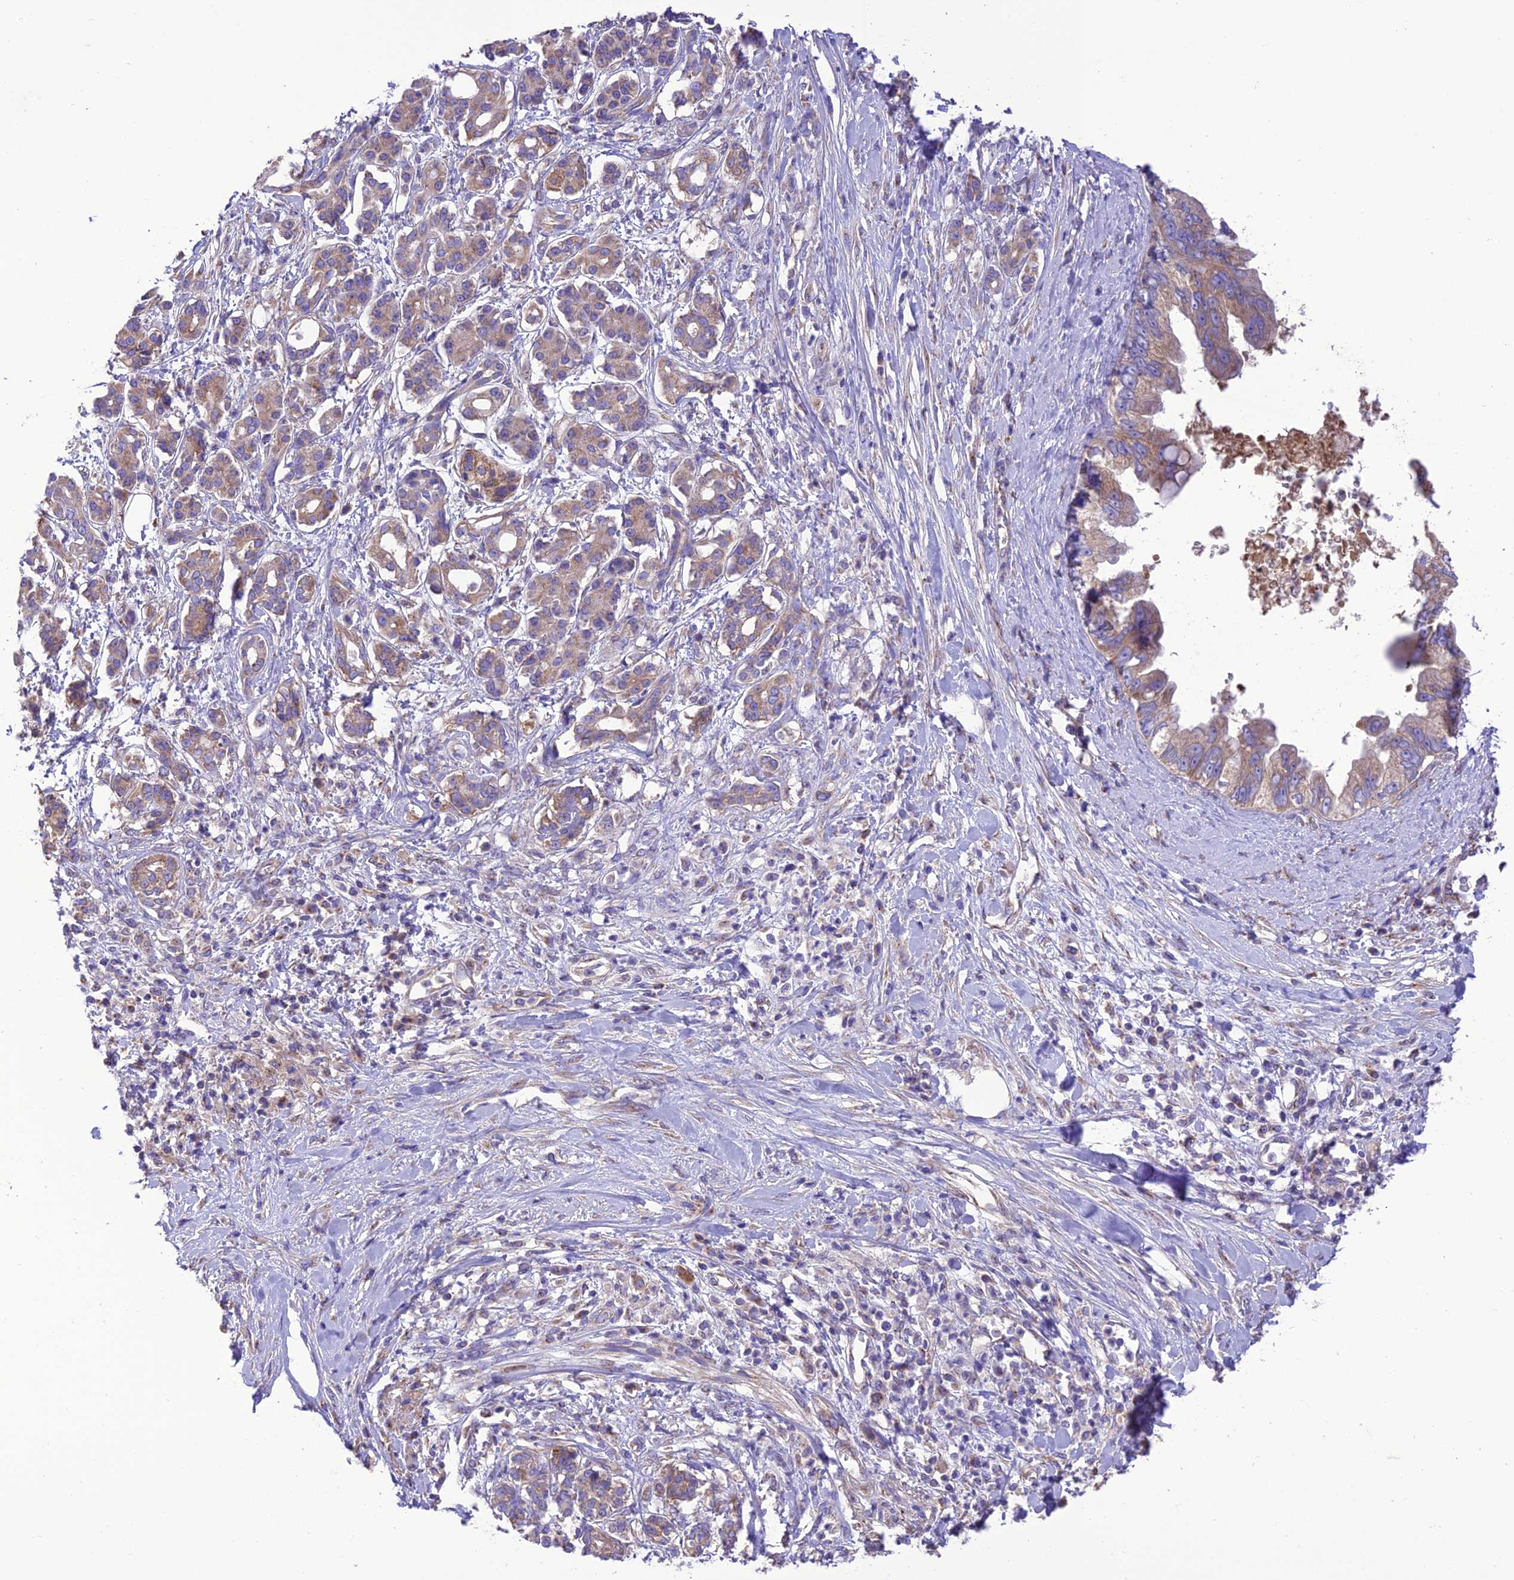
{"staining": {"intensity": "moderate", "quantity": "<25%", "location": "cytoplasmic/membranous"}, "tissue": "pancreatic cancer", "cell_type": "Tumor cells", "image_type": "cancer", "snomed": [{"axis": "morphology", "description": "Adenocarcinoma, NOS"}, {"axis": "topography", "description": "Pancreas"}], "caption": "Brown immunohistochemical staining in human pancreatic adenocarcinoma displays moderate cytoplasmic/membranous staining in approximately <25% of tumor cells.", "gene": "MAP3K12", "patient": {"sex": "female", "age": 56}}